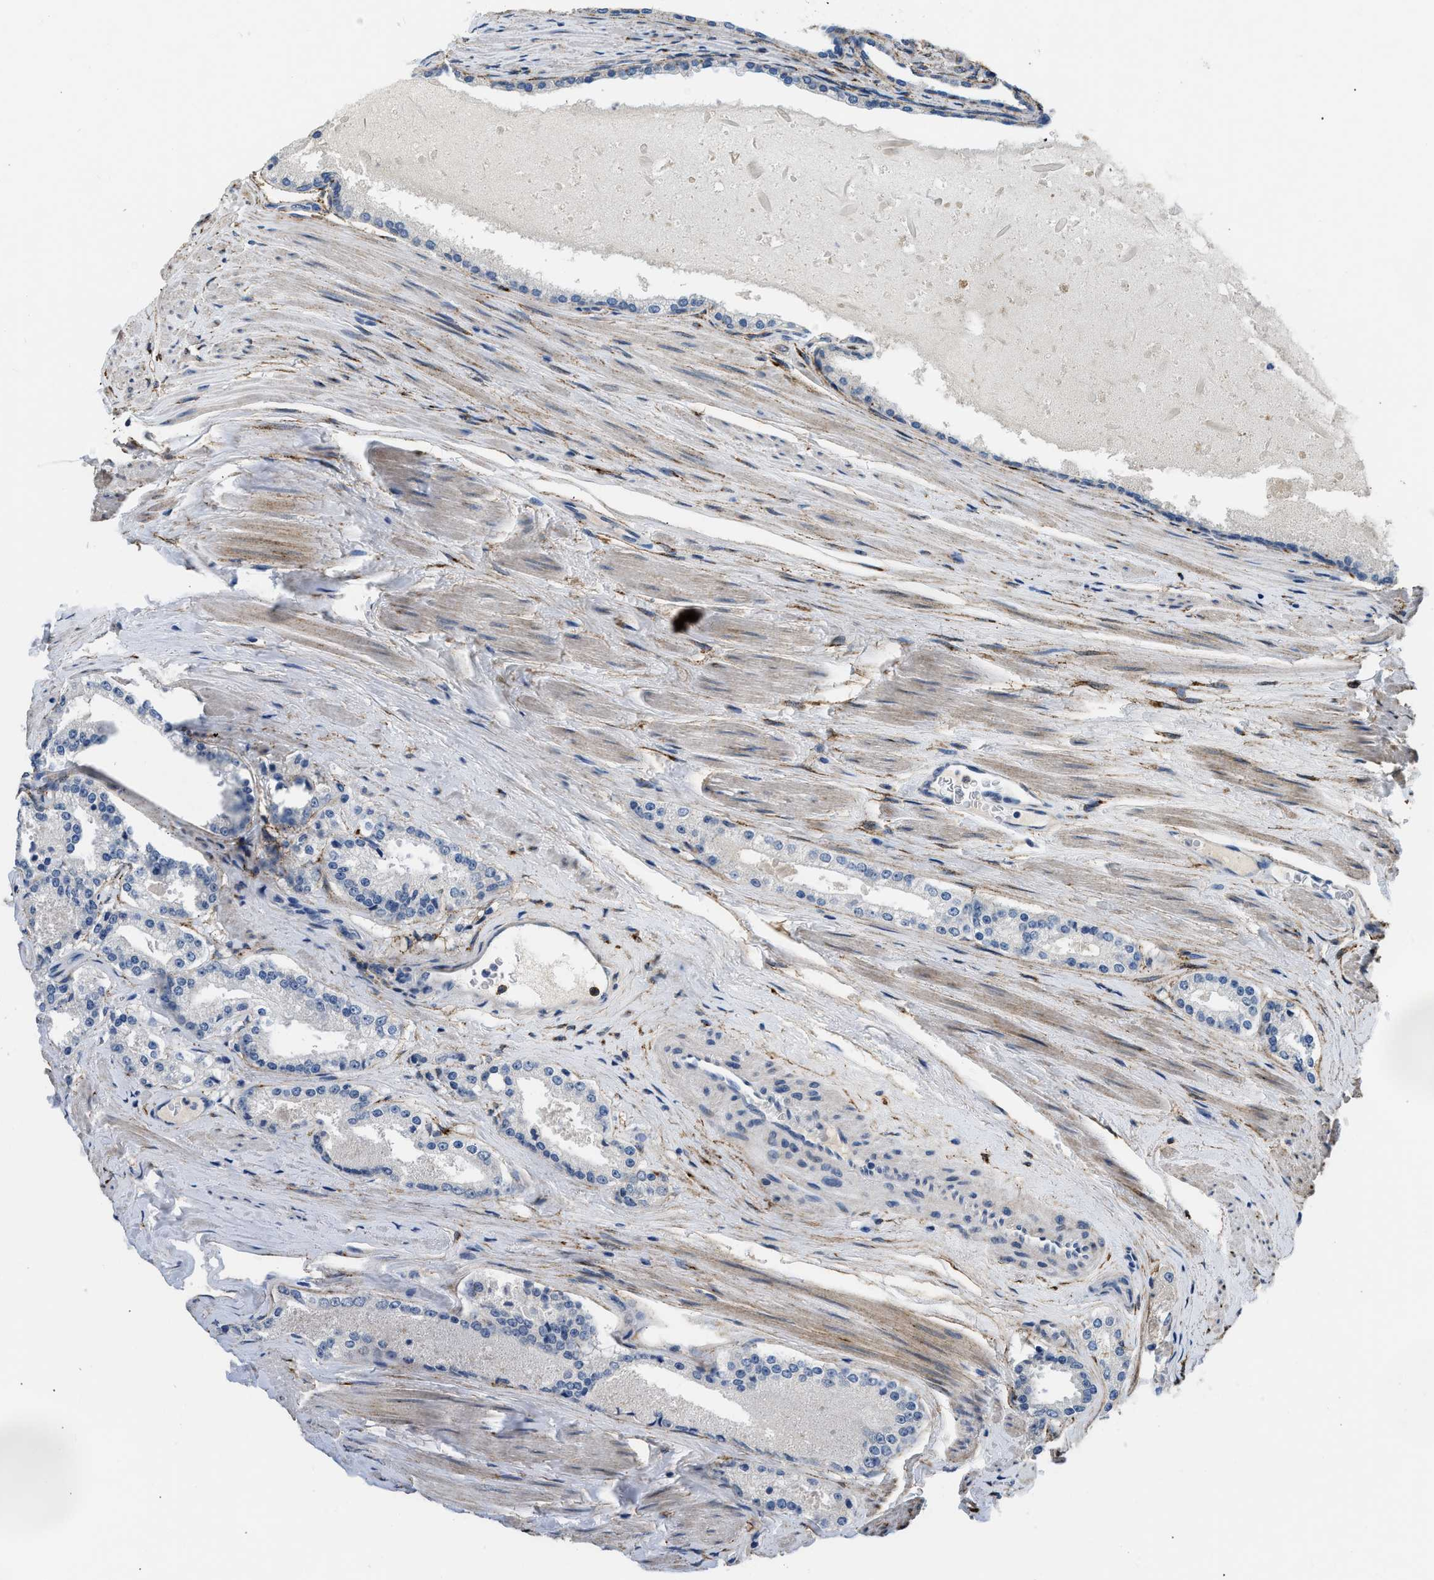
{"staining": {"intensity": "negative", "quantity": "none", "location": "none"}, "tissue": "prostate cancer", "cell_type": "Tumor cells", "image_type": "cancer", "snomed": [{"axis": "morphology", "description": "Adenocarcinoma, Low grade"}, {"axis": "topography", "description": "Prostate"}], "caption": "Prostate adenocarcinoma (low-grade) was stained to show a protein in brown. There is no significant staining in tumor cells.", "gene": "LRP1", "patient": {"sex": "male", "age": 70}}